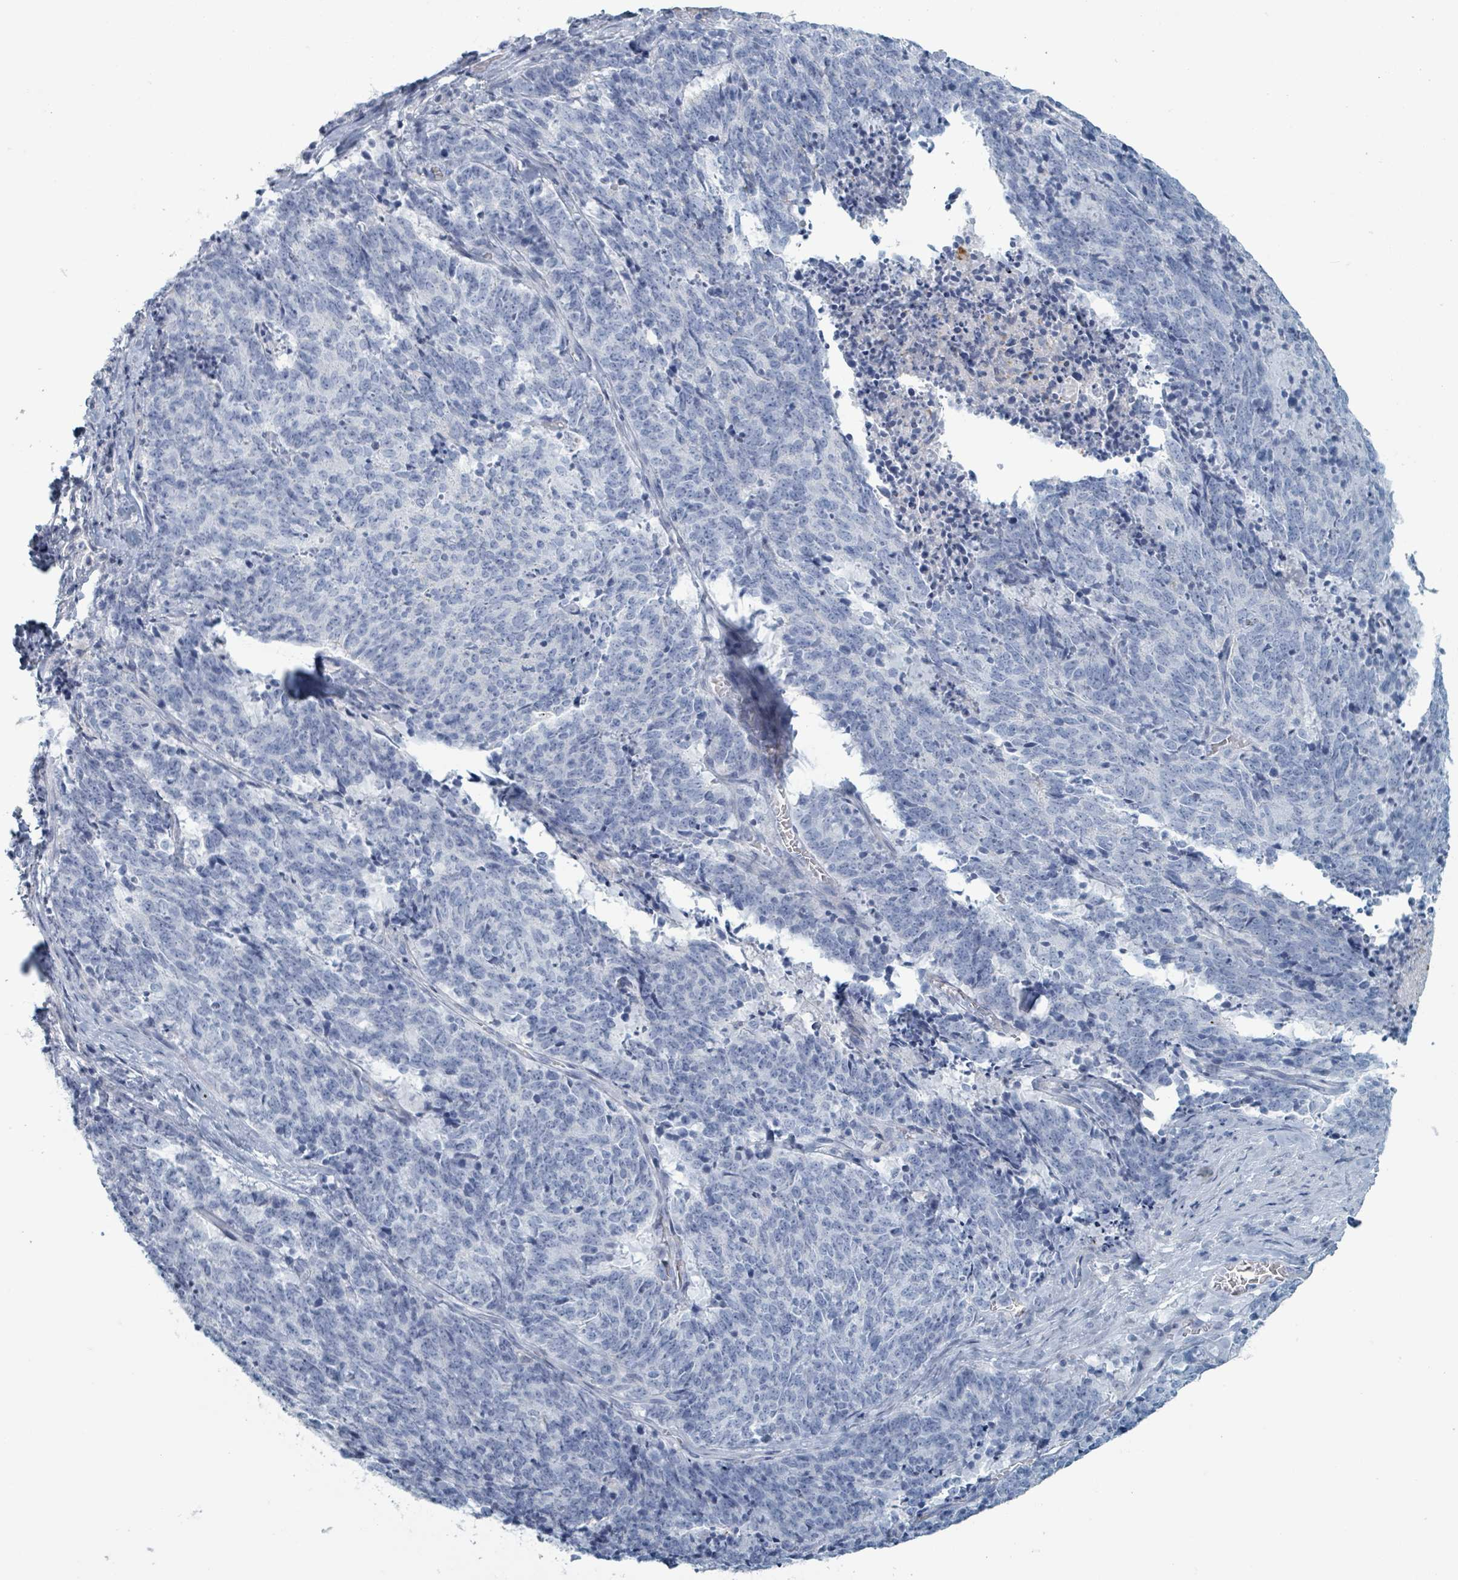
{"staining": {"intensity": "negative", "quantity": "none", "location": "none"}, "tissue": "cervical cancer", "cell_type": "Tumor cells", "image_type": "cancer", "snomed": [{"axis": "morphology", "description": "Squamous cell carcinoma, NOS"}, {"axis": "topography", "description": "Cervix"}], "caption": "Cervical cancer (squamous cell carcinoma) was stained to show a protein in brown. There is no significant staining in tumor cells. (DAB immunohistochemistry, high magnification).", "gene": "HEATR5A", "patient": {"sex": "female", "age": 29}}